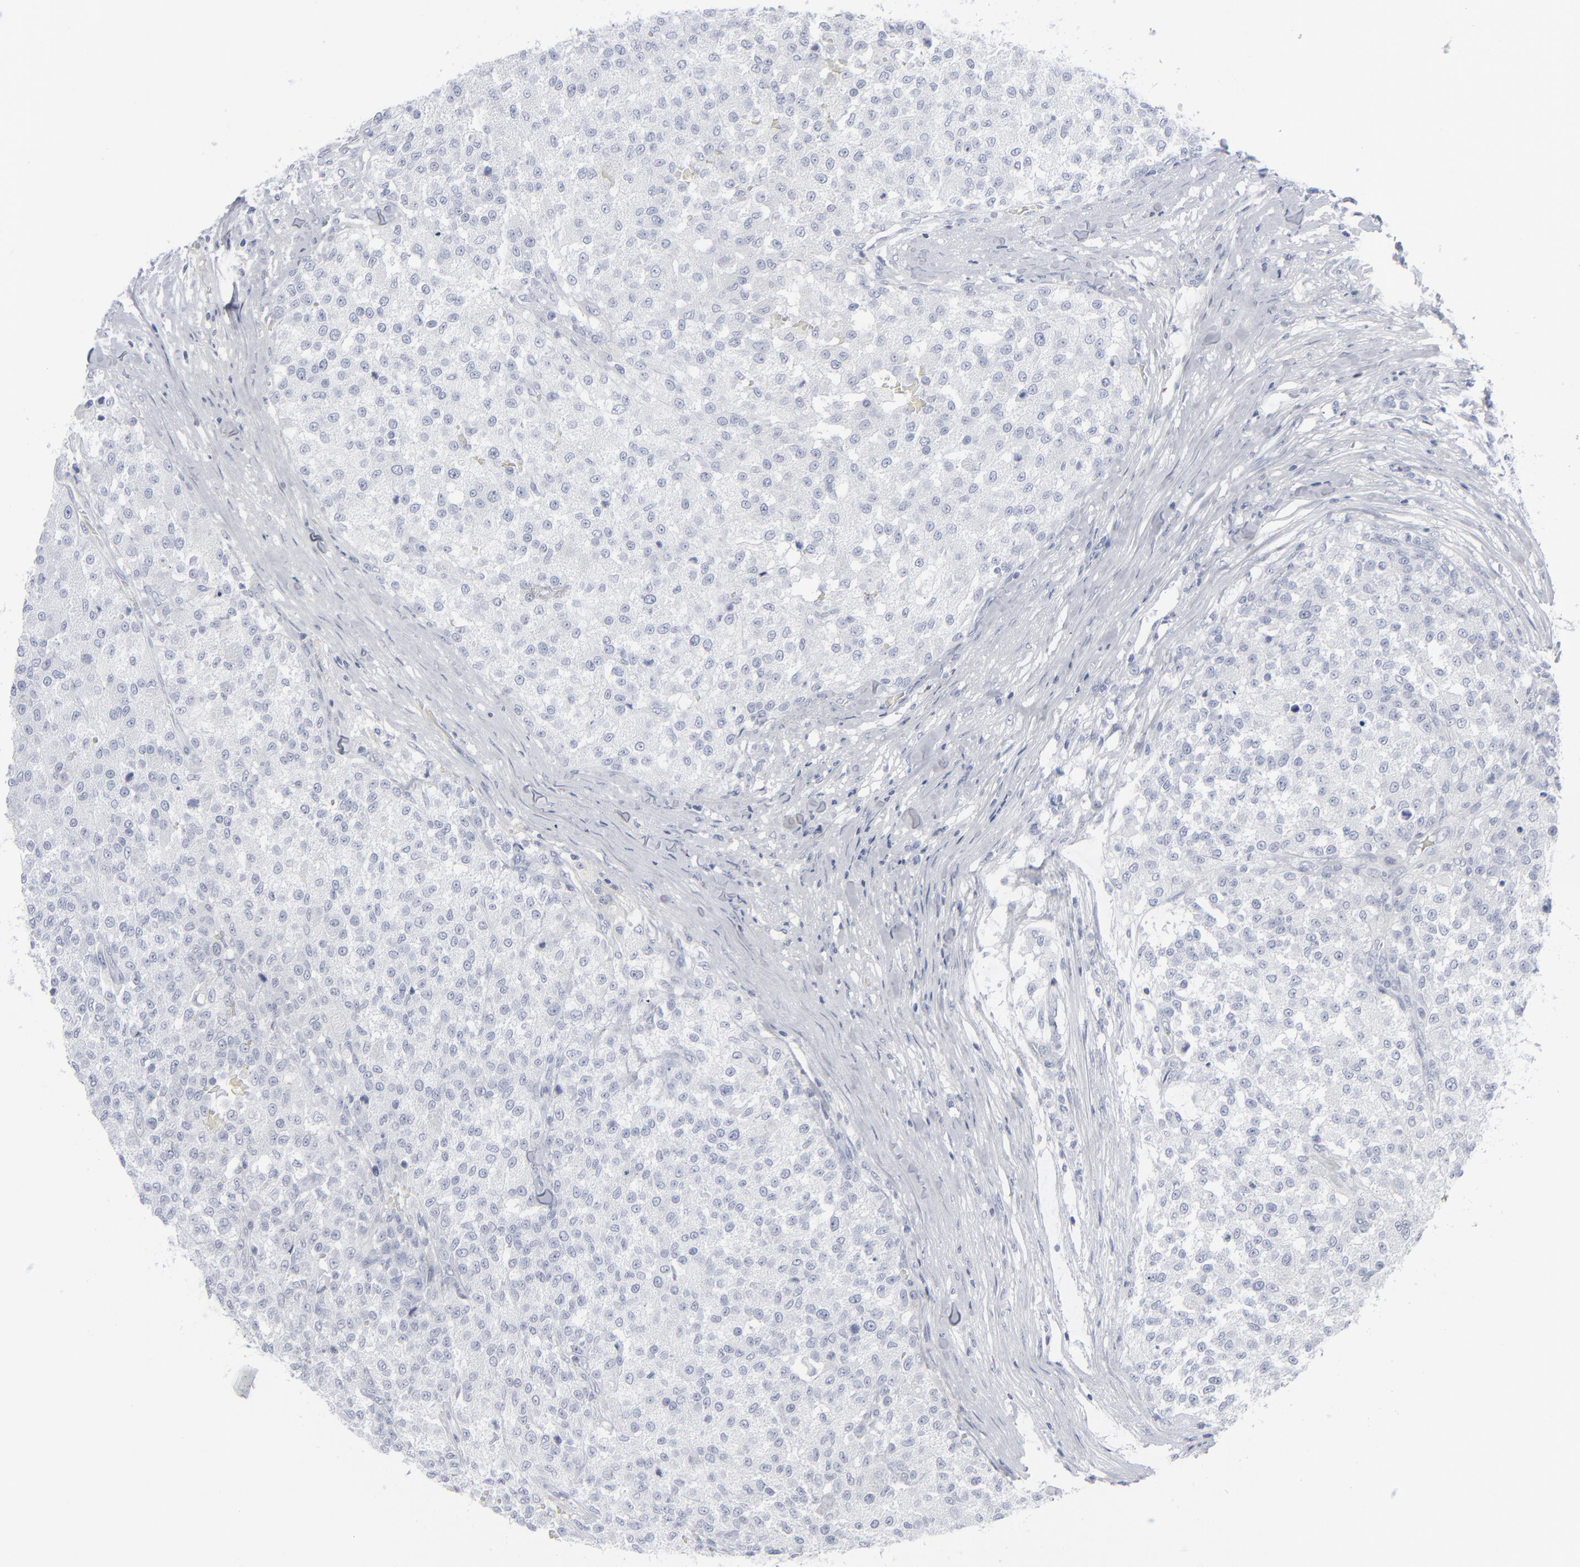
{"staining": {"intensity": "negative", "quantity": "none", "location": "none"}, "tissue": "testis cancer", "cell_type": "Tumor cells", "image_type": "cancer", "snomed": [{"axis": "morphology", "description": "Seminoma, NOS"}, {"axis": "topography", "description": "Testis"}], "caption": "High power microscopy image of an immunohistochemistry (IHC) image of testis seminoma, revealing no significant positivity in tumor cells.", "gene": "MSLN", "patient": {"sex": "male", "age": 59}}